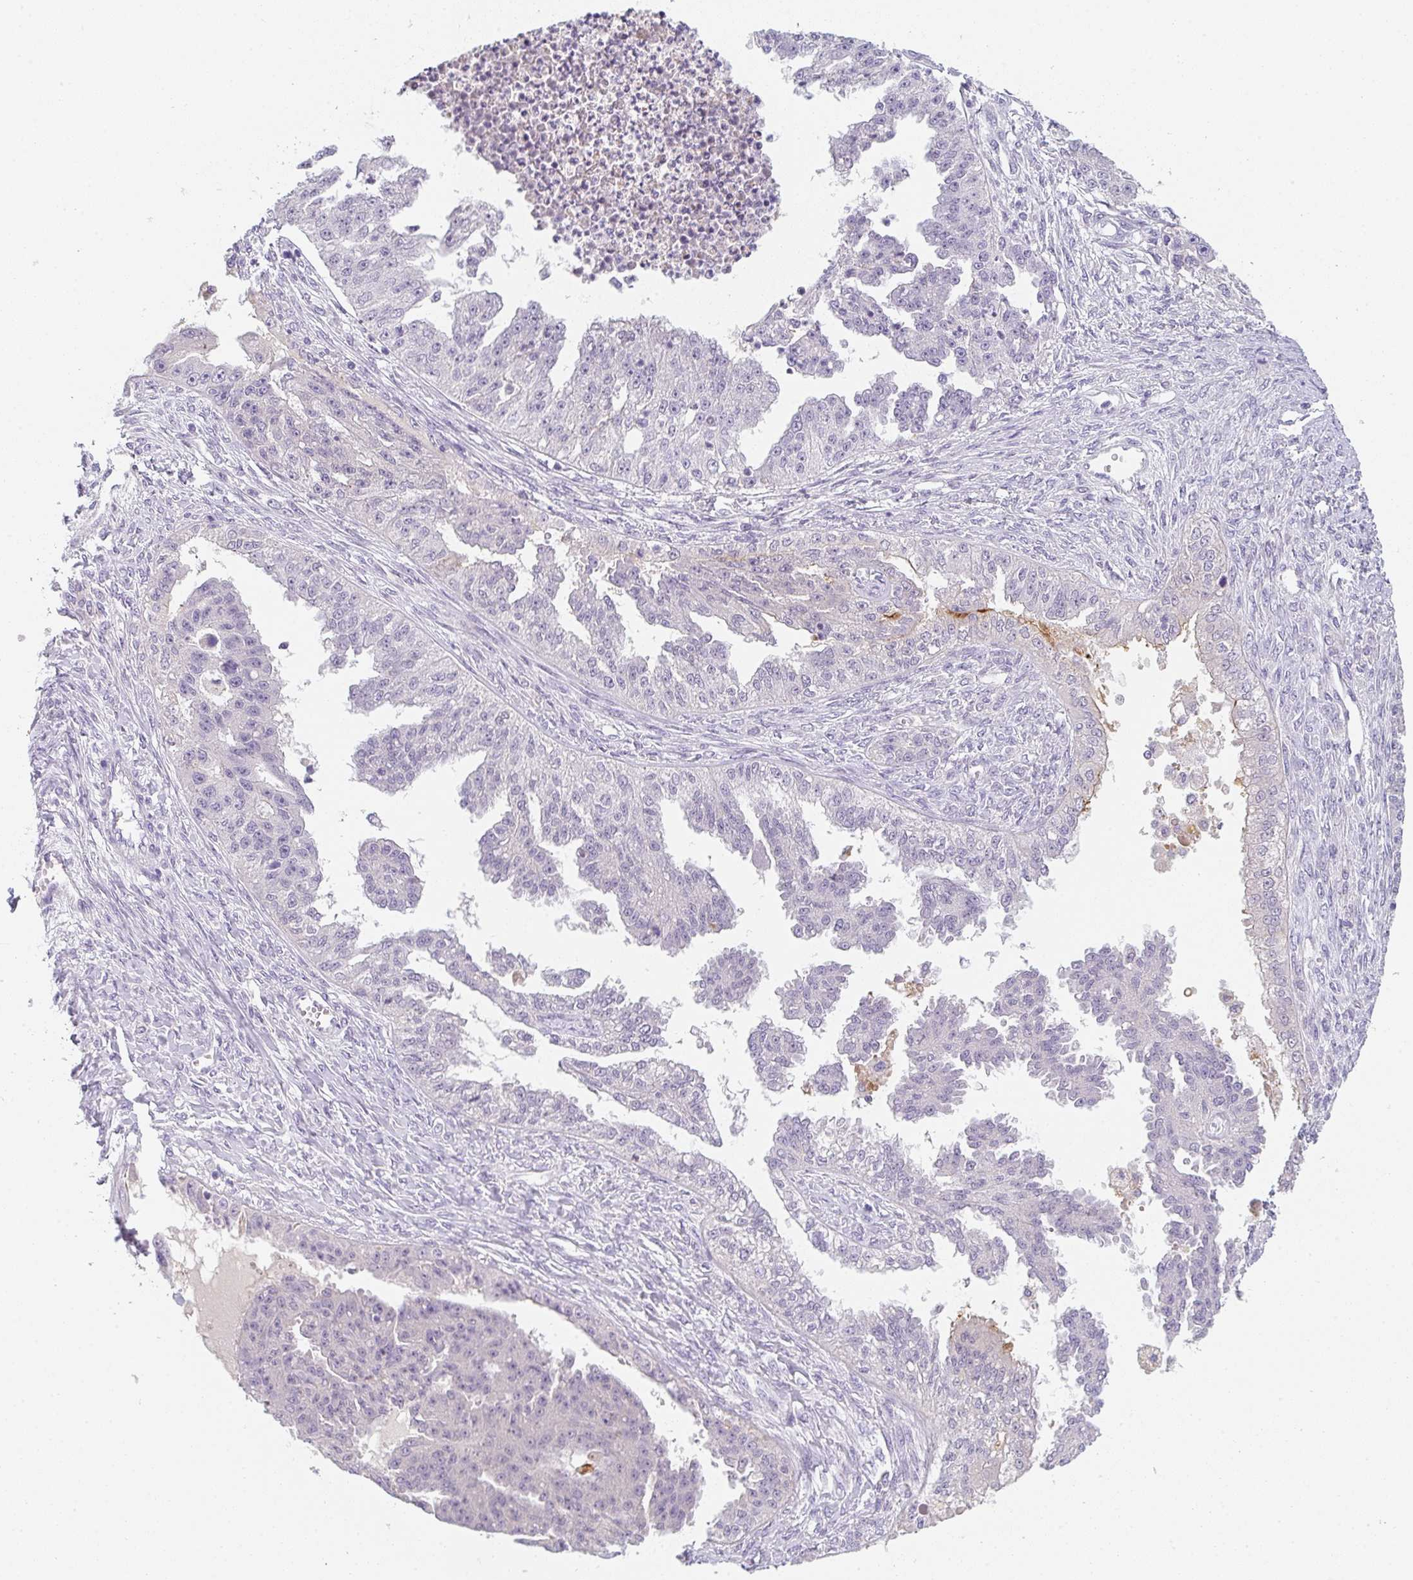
{"staining": {"intensity": "negative", "quantity": "none", "location": "none"}, "tissue": "ovarian cancer", "cell_type": "Tumor cells", "image_type": "cancer", "snomed": [{"axis": "morphology", "description": "Cystadenocarcinoma, serous, NOS"}, {"axis": "topography", "description": "Ovary"}], "caption": "Tumor cells are negative for protein expression in human ovarian cancer (serous cystadenocarcinoma). (Brightfield microscopy of DAB immunohistochemistry at high magnification).", "gene": "C1QTNF8", "patient": {"sex": "female", "age": 58}}